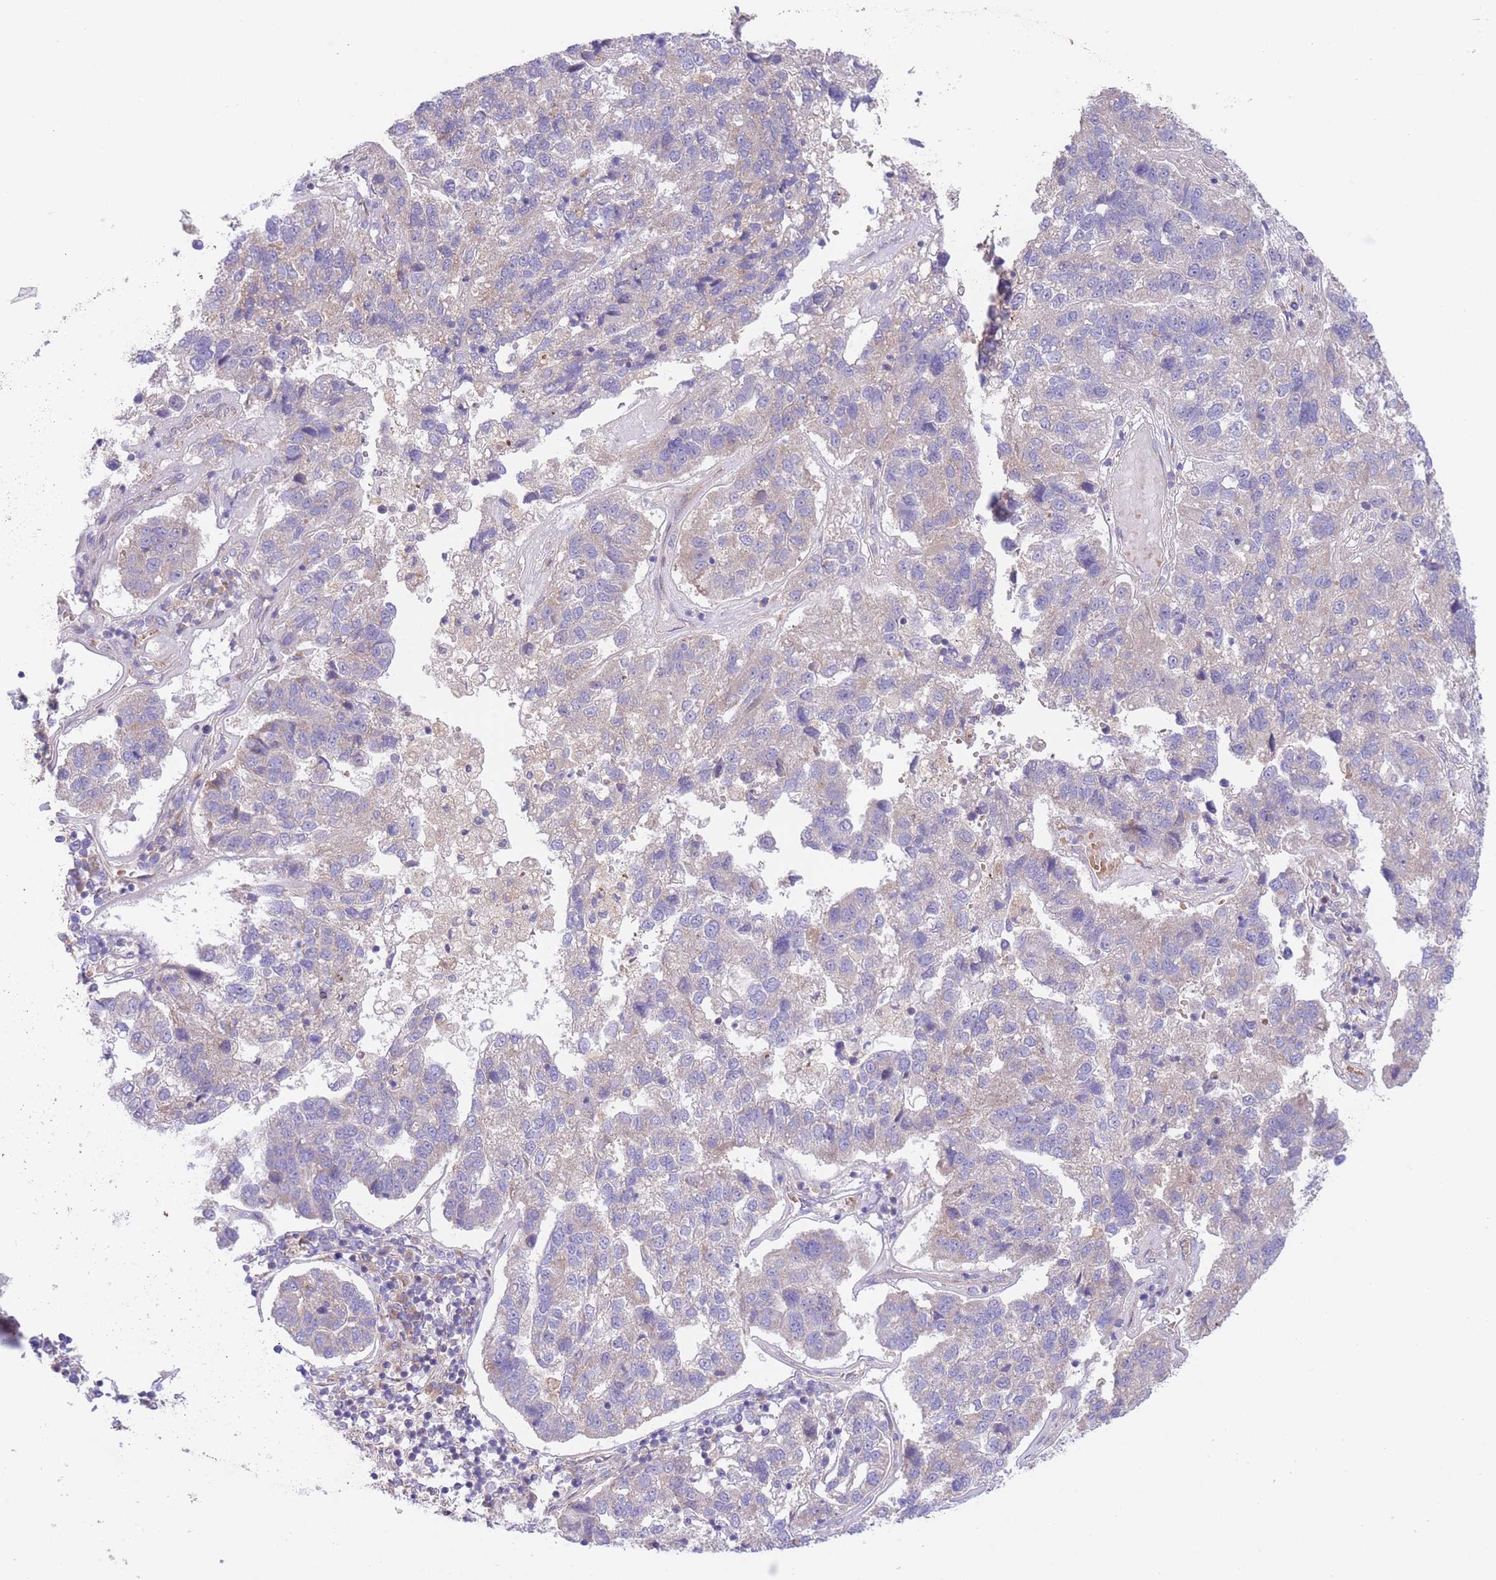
{"staining": {"intensity": "negative", "quantity": "none", "location": "none"}, "tissue": "pancreatic cancer", "cell_type": "Tumor cells", "image_type": "cancer", "snomed": [{"axis": "morphology", "description": "Adenocarcinoma, NOS"}, {"axis": "topography", "description": "Pancreas"}], "caption": "Image shows no significant protein staining in tumor cells of pancreatic cancer.", "gene": "CHAC1", "patient": {"sex": "female", "age": 61}}